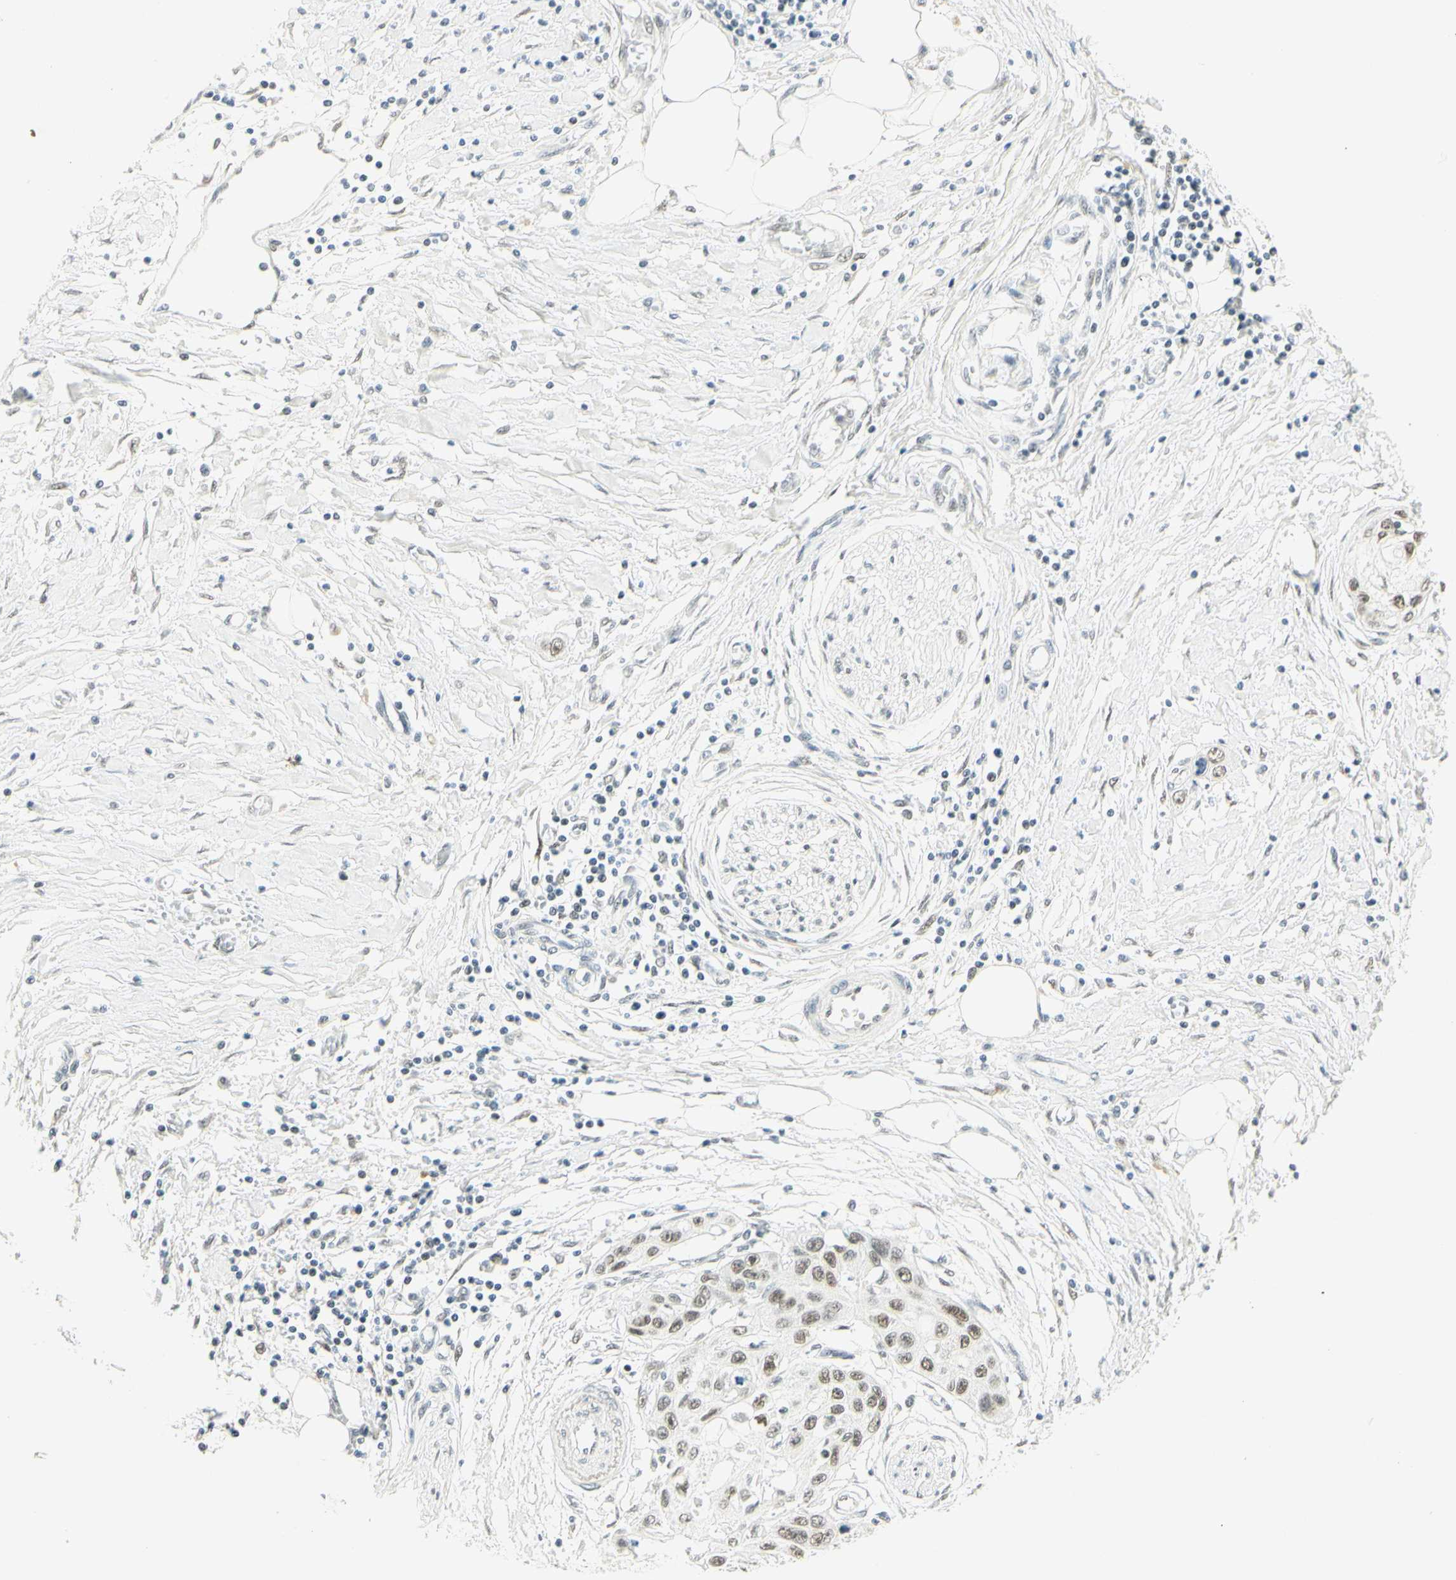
{"staining": {"intensity": "weak", "quantity": ">75%", "location": "nuclear"}, "tissue": "pancreatic cancer", "cell_type": "Tumor cells", "image_type": "cancer", "snomed": [{"axis": "morphology", "description": "Adenocarcinoma, NOS"}, {"axis": "topography", "description": "Pancreas"}], "caption": "High-power microscopy captured an immunohistochemistry micrograph of adenocarcinoma (pancreatic), revealing weak nuclear positivity in approximately >75% of tumor cells.", "gene": "PMS2", "patient": {"sex": "female", "age": 70}}